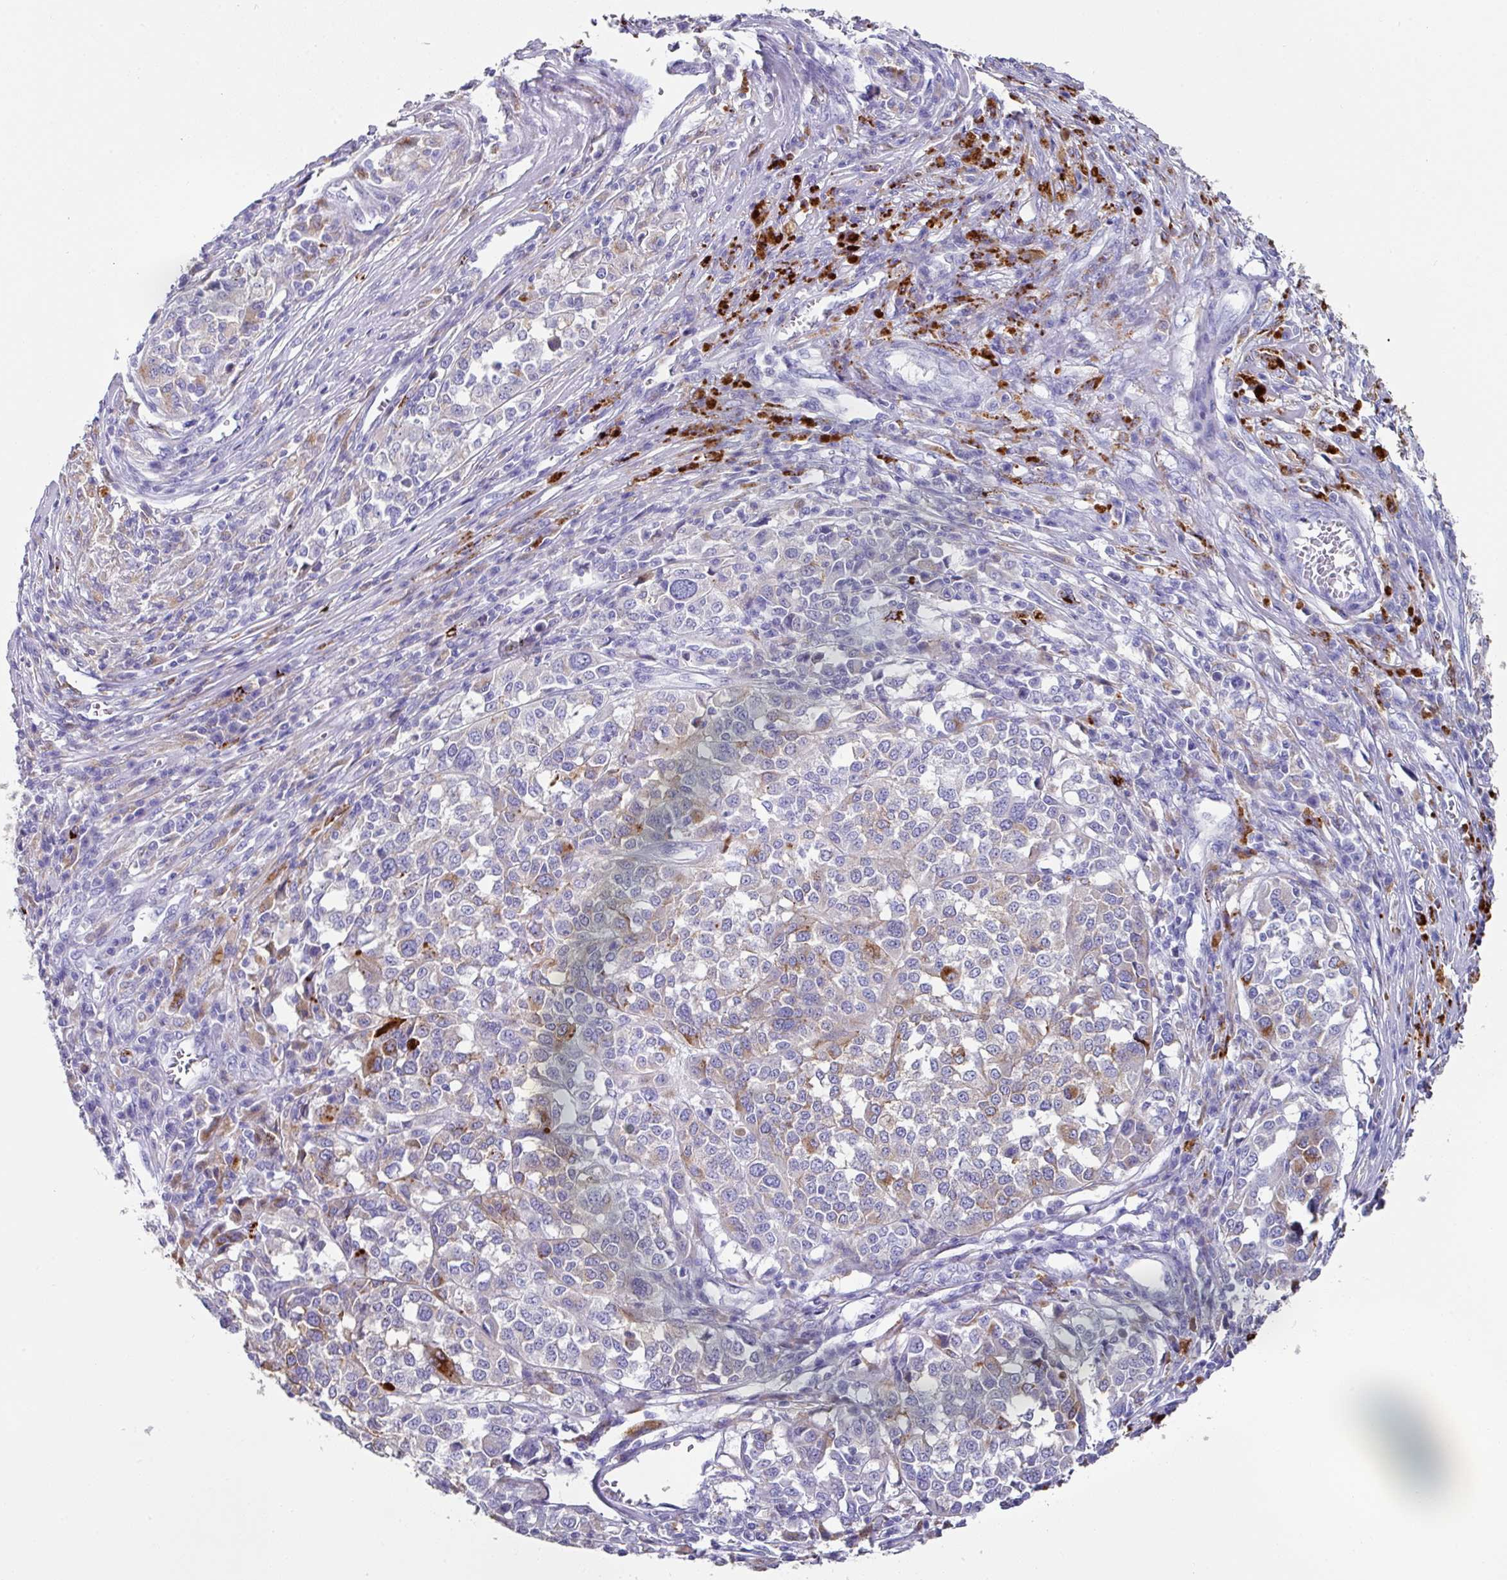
{"staining": {"intensity": "moderate", "quantity": "<25%", "location": "cytoplasmic/membranous"}, "tissue": "melanoma", "cell_type": "Tumor cells", "image_type": "cancer", "snomed": [{"axis": "morphology", "description": "Malignant melanoma, Metastatic site"}, {"axis": "topography", "description": "Lymph node"}], "caption": "A brown stain highlights moderate cytoplasmic/membranous positivity of a protein in human malignant melanoma (metastatic site) tumor cells.", "gene": "CPVL", "patient": {"sex": "male", "age": 44}}